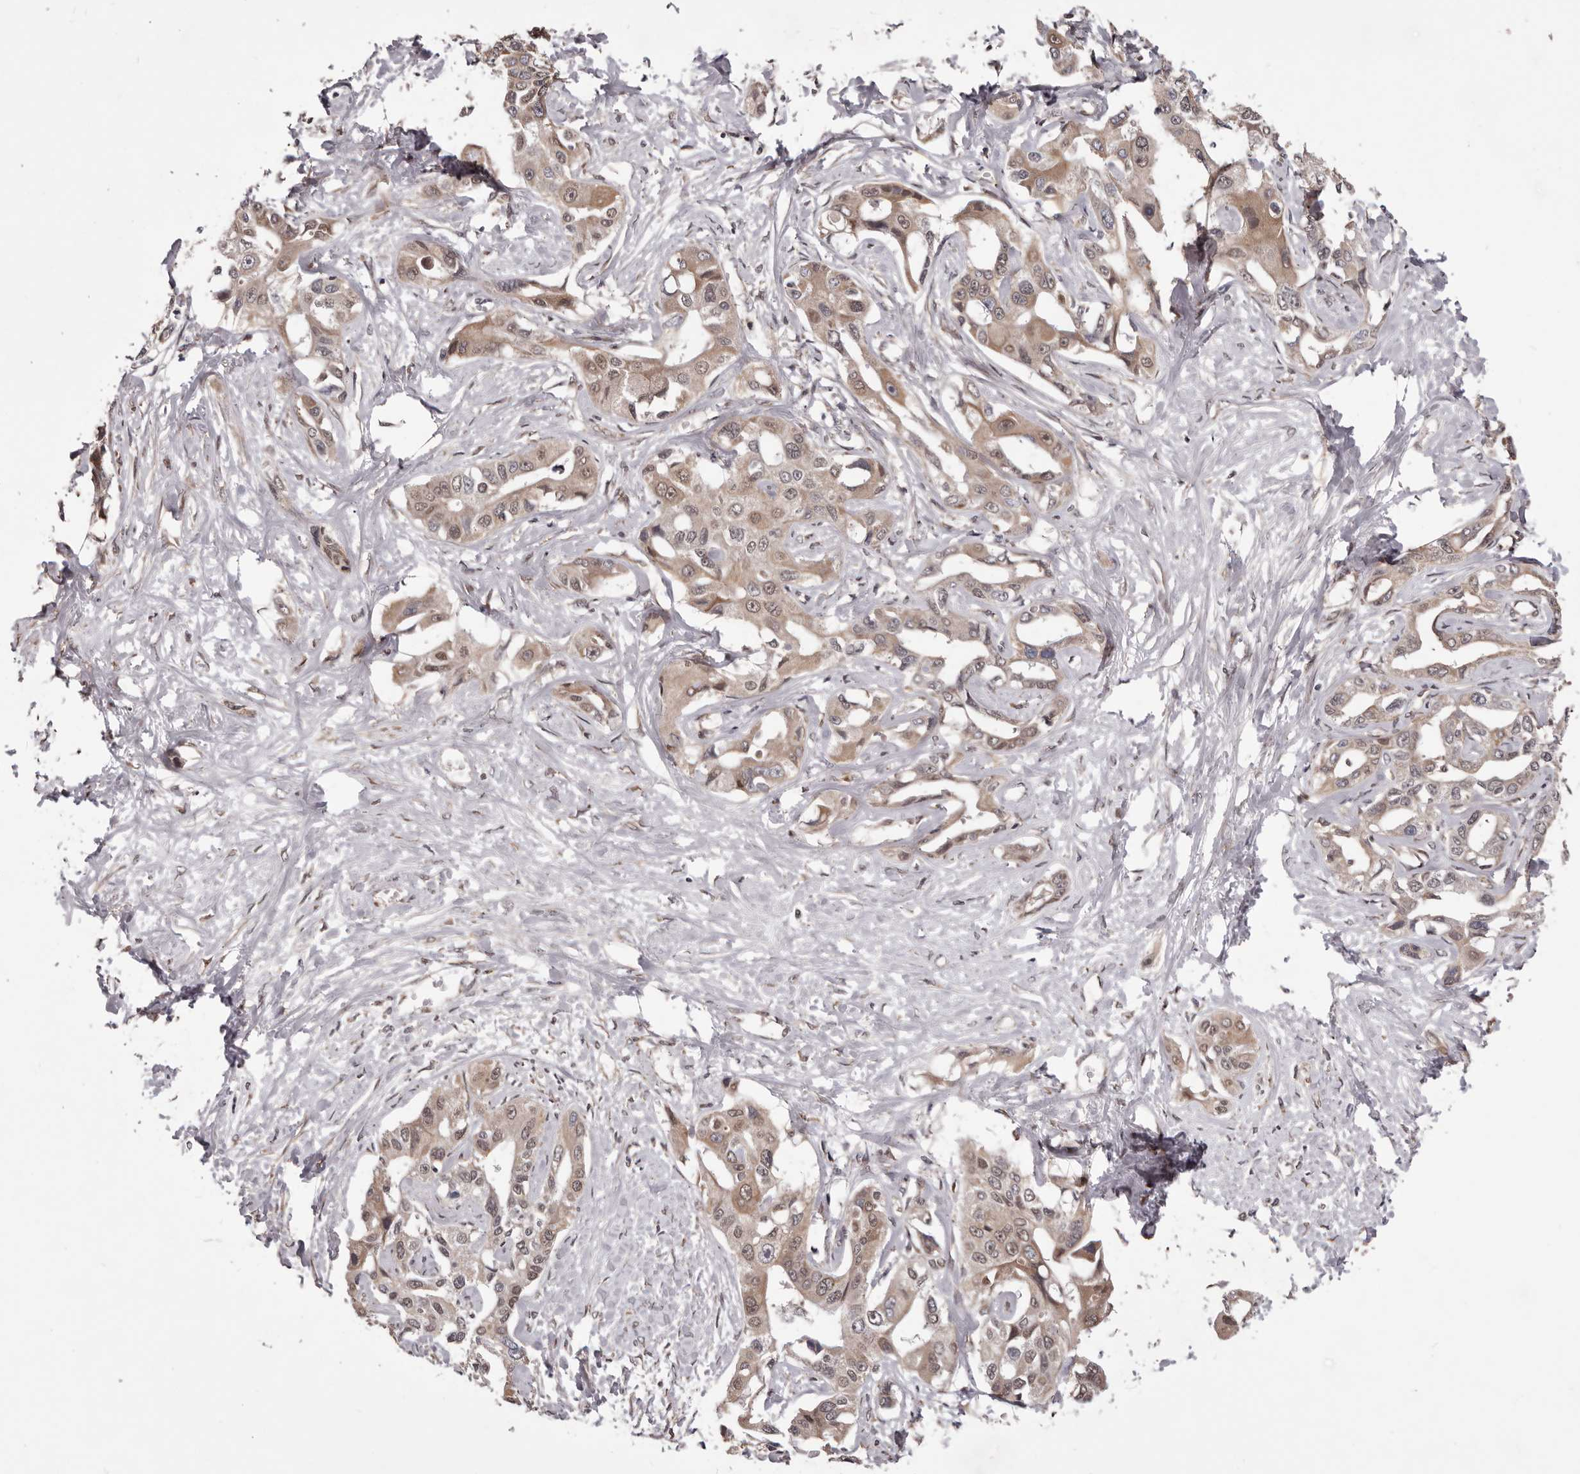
{"staining": {"intensity": "weak", "quantity": ">75%", "location": "cytoplasmic/membranous,nuclear"}, "tissue": "liver cancer", "cell_type": "Tumor cells", "image_type": "cancer", "snomed": [{"axis": "morphology", "description": "Cholangiocarcinoma"}, {"axis": "topography", "description": "Liver"}], "caption": "The histopathology image demonstrates a brown stain indicating the presence of a protein in the cytoplasmic/membranous and nuclear of tumor cells in liver cancer (cholangiocarcinoma).", "gene": "CELF3", "patient": {"sex": "male", "age": 59}}